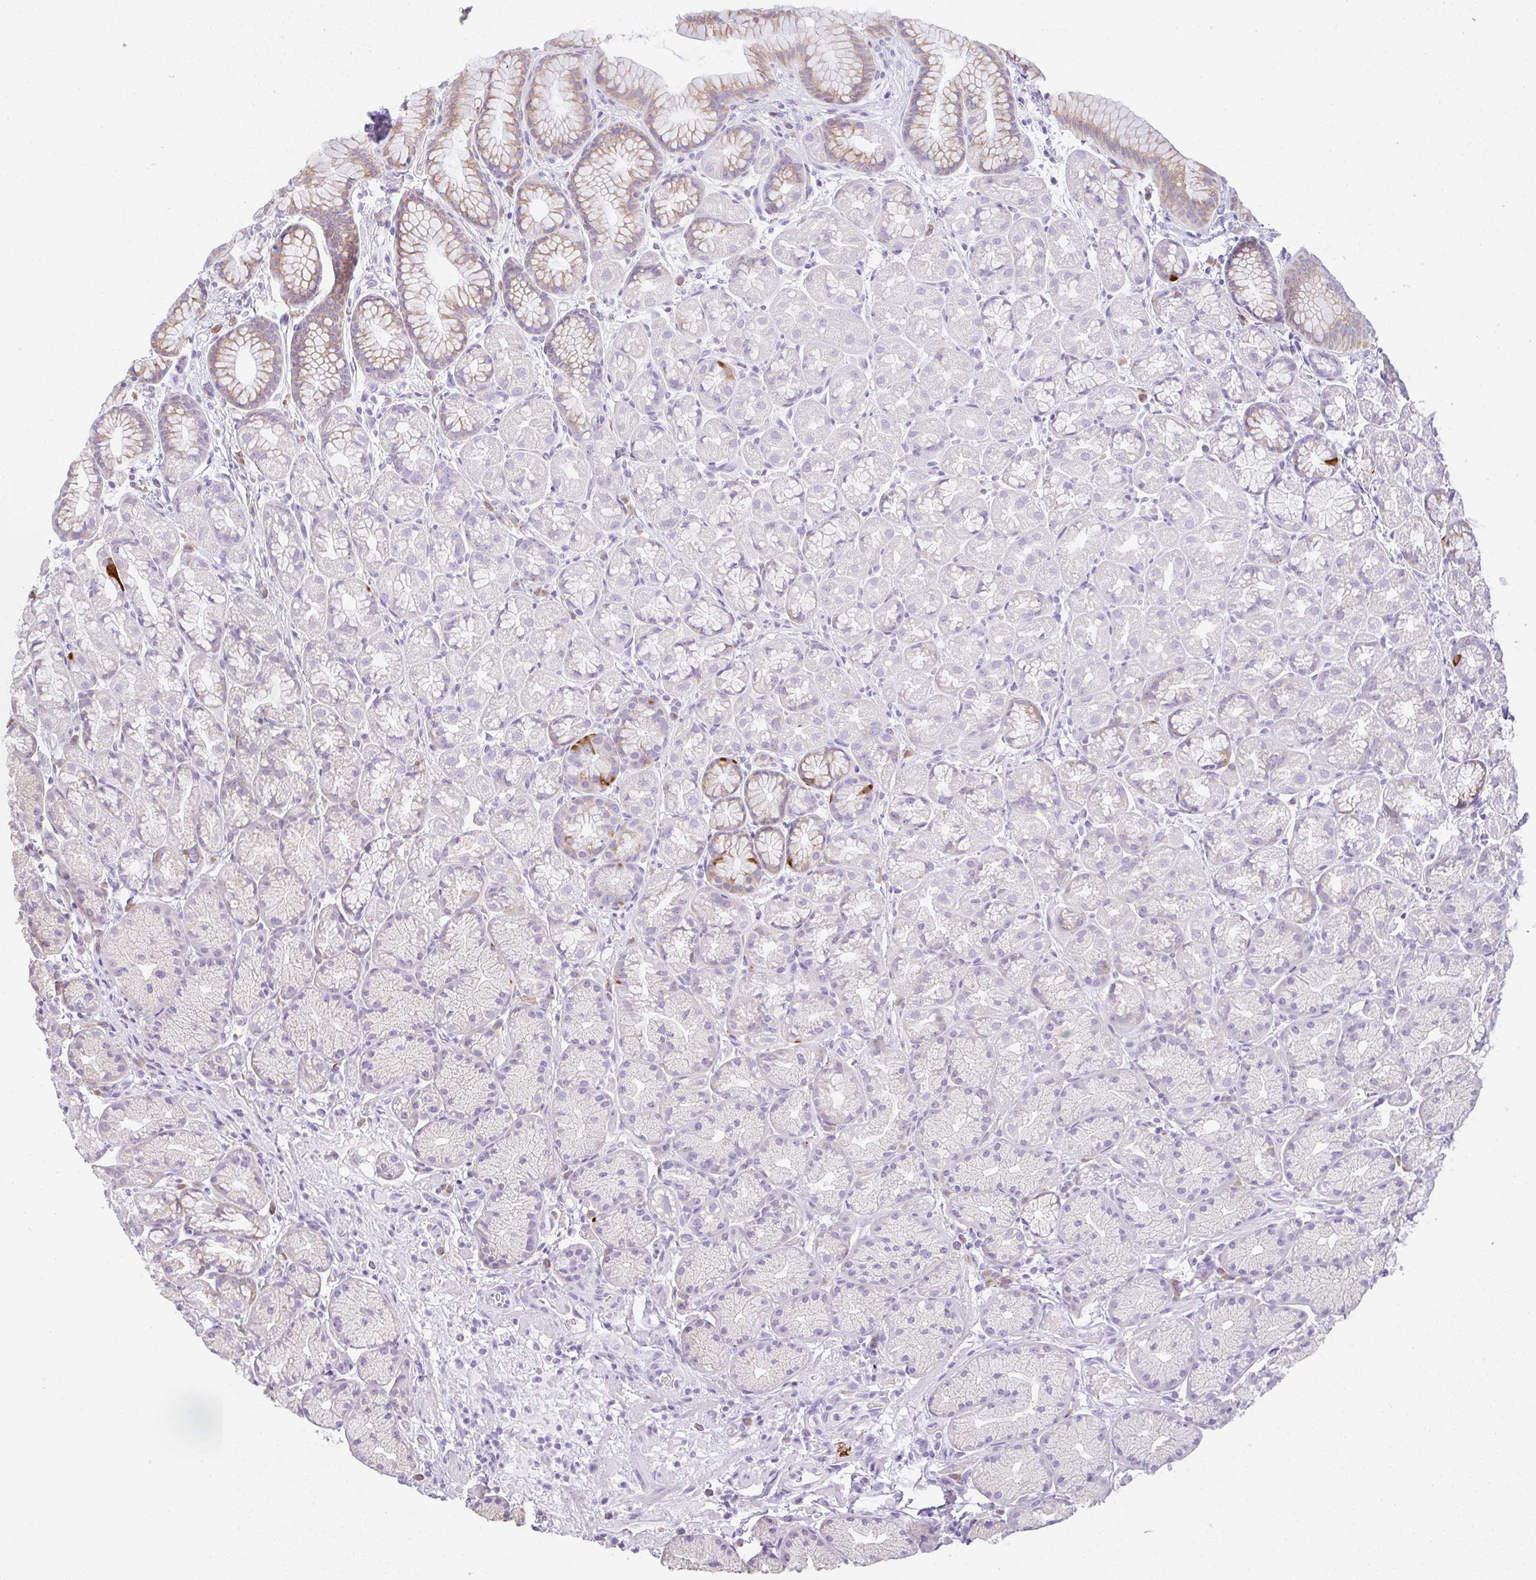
{"staining": {"intensity": "strong", "quantity": "<25%", "location": "cytoplasmic/membranous"}, "tissue": "stomach", "cell_type": "Glandular cells", "image_type": "normal", "snomed": [{"axis": "morphology", "description": "Normal tissue, NOS"}, {"axis": "topography", "description": "Stomach, lower"}], "caption": "Immunohistochemical staining of benign stomach demonstrates strong cytoplasmic/membranous protein positivity in about <25% of glandular cells.", "gene": "LPAR4", "patient": {"sex": "male", "age": 67}}